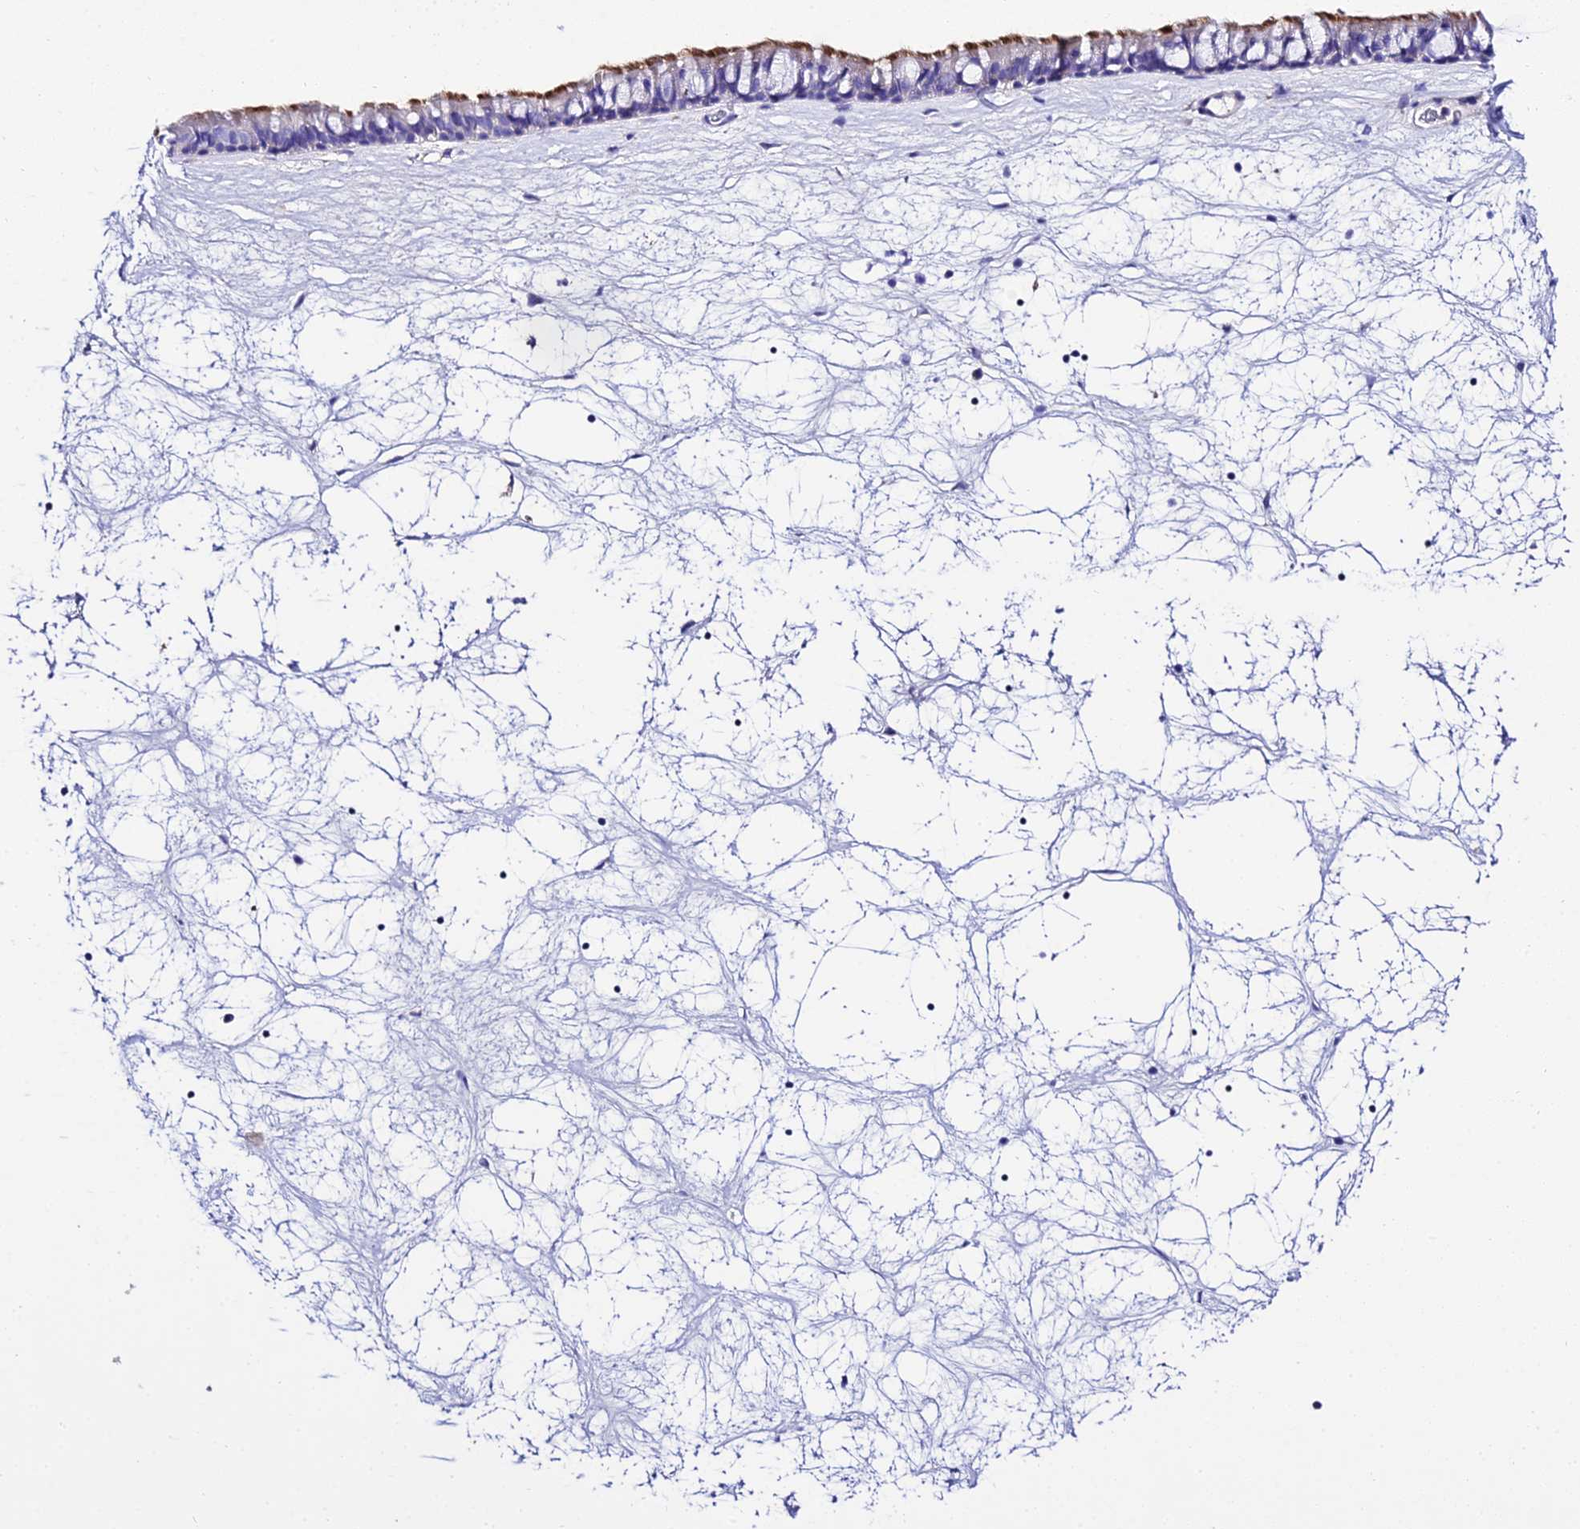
{"staining": {"intensity": "strong", "quantity": ">75%", "location": "cytoplasmic/membranous"}, "tissue": "nasopharynx", "cell_type": "Respiratory epithelial cells", "image_type": "normal", "snomed": [{"axis": "morphology", "description": "Normal tissue, NOS"}, {"axis": "topography", "description": "Nasopharynx"}], "caption": "Immunohistochemical staining of normal human nasopharynx demonstrates high levels of strong cytoplasmic/membranous staining in approximately >75% of respiratory epithelial cells.", "gene": "TMEM117", "patient": {"sex": "male", "age": 64}}